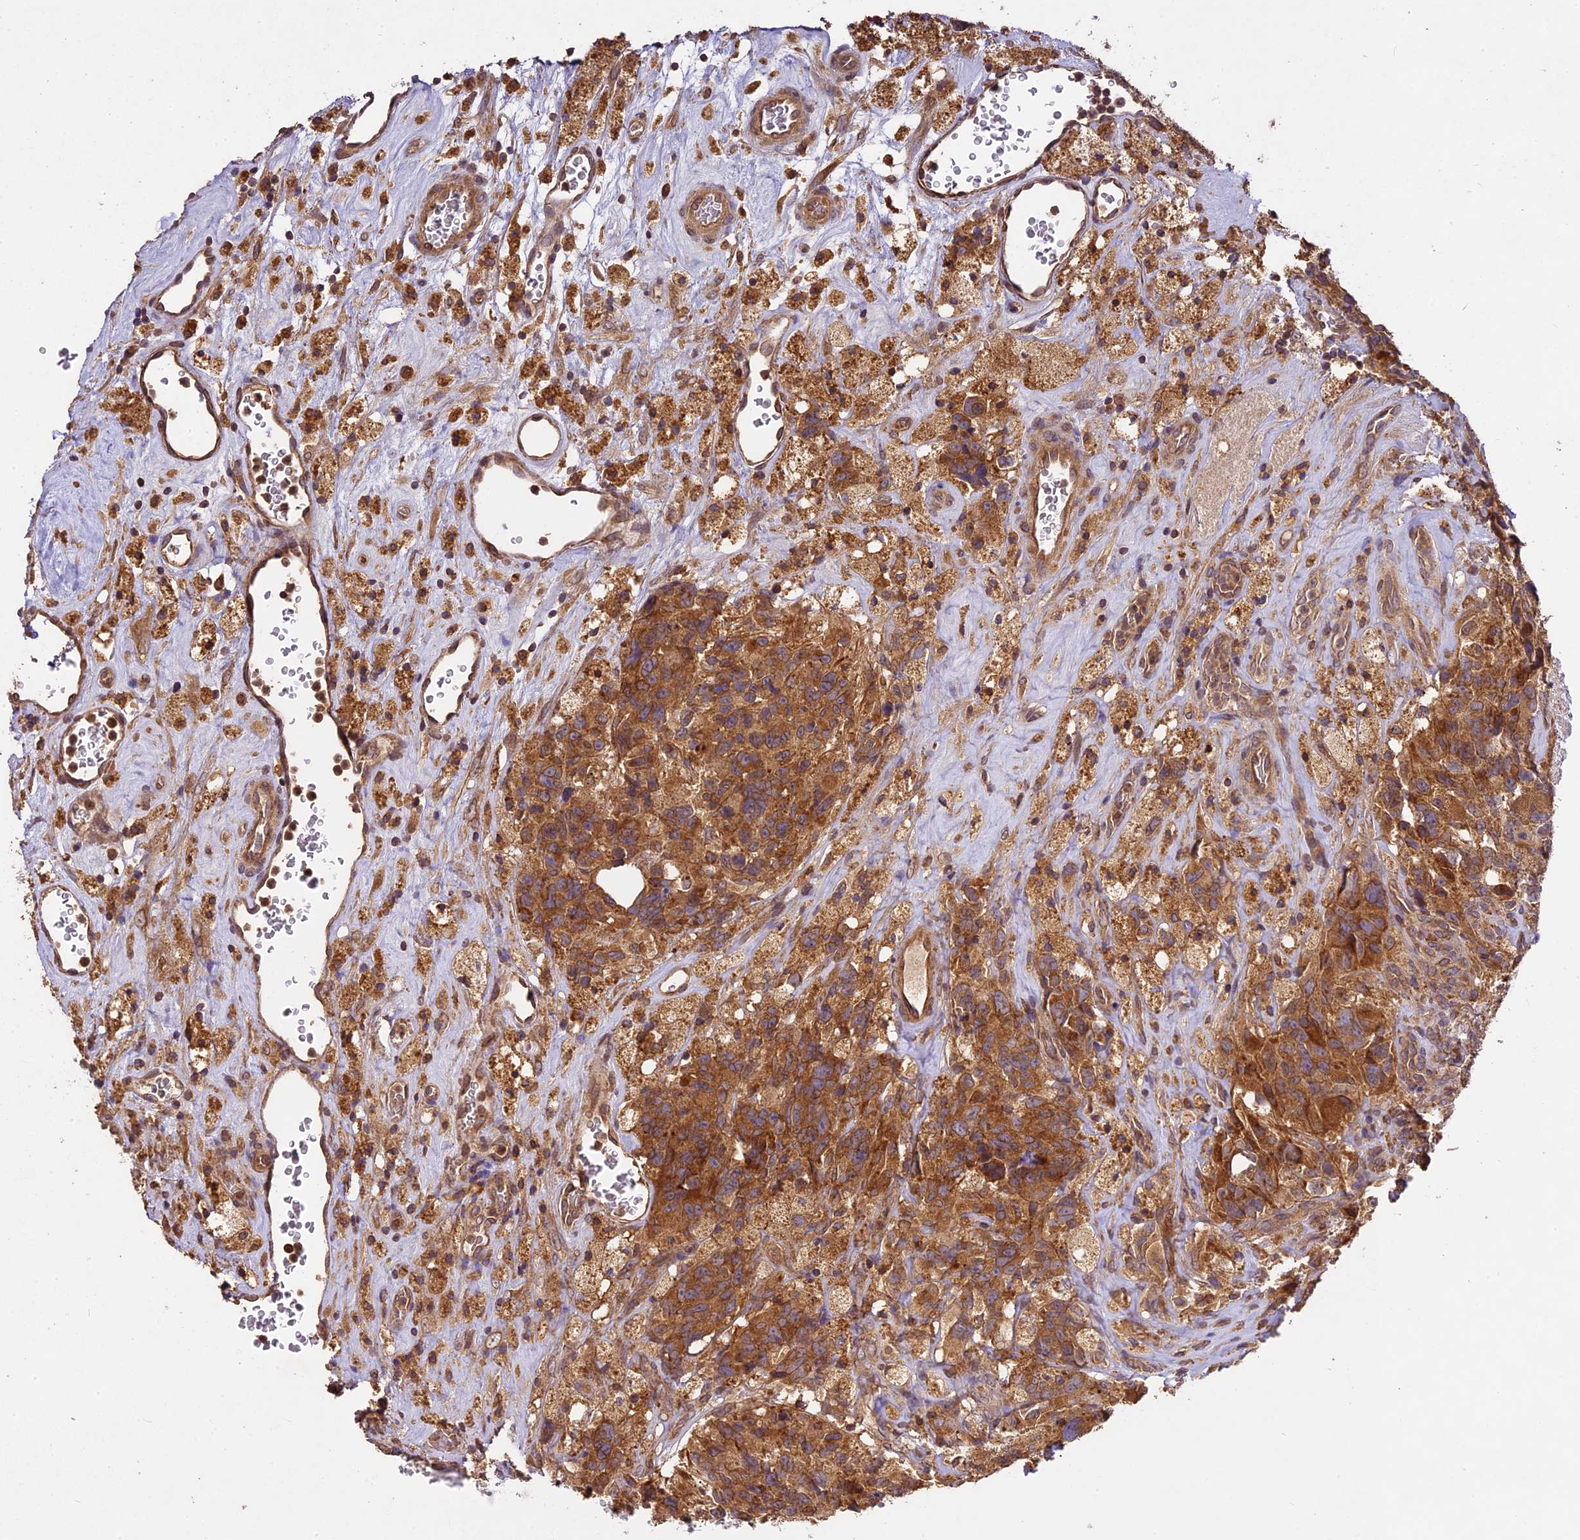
{"staining": {"intensity": "moderate", "quantity": ">75%", "location": "cytoplasmic/membranous"}, "tissue": "glioma", "cell_type": "Tumor cells", "image_type": "cancer", "snomed": [{"axis": "morphology", "description": "Glioma, malignant, High grade"}, {"axis": "topography", "description": "Brain"}], "caption": "Moderate cytoplasmic/membranous protein expression is present in approximately >75% of tumor cells in glioma.", "gene": "BRAP", "patient": {"sex": "male", "age": 76}}